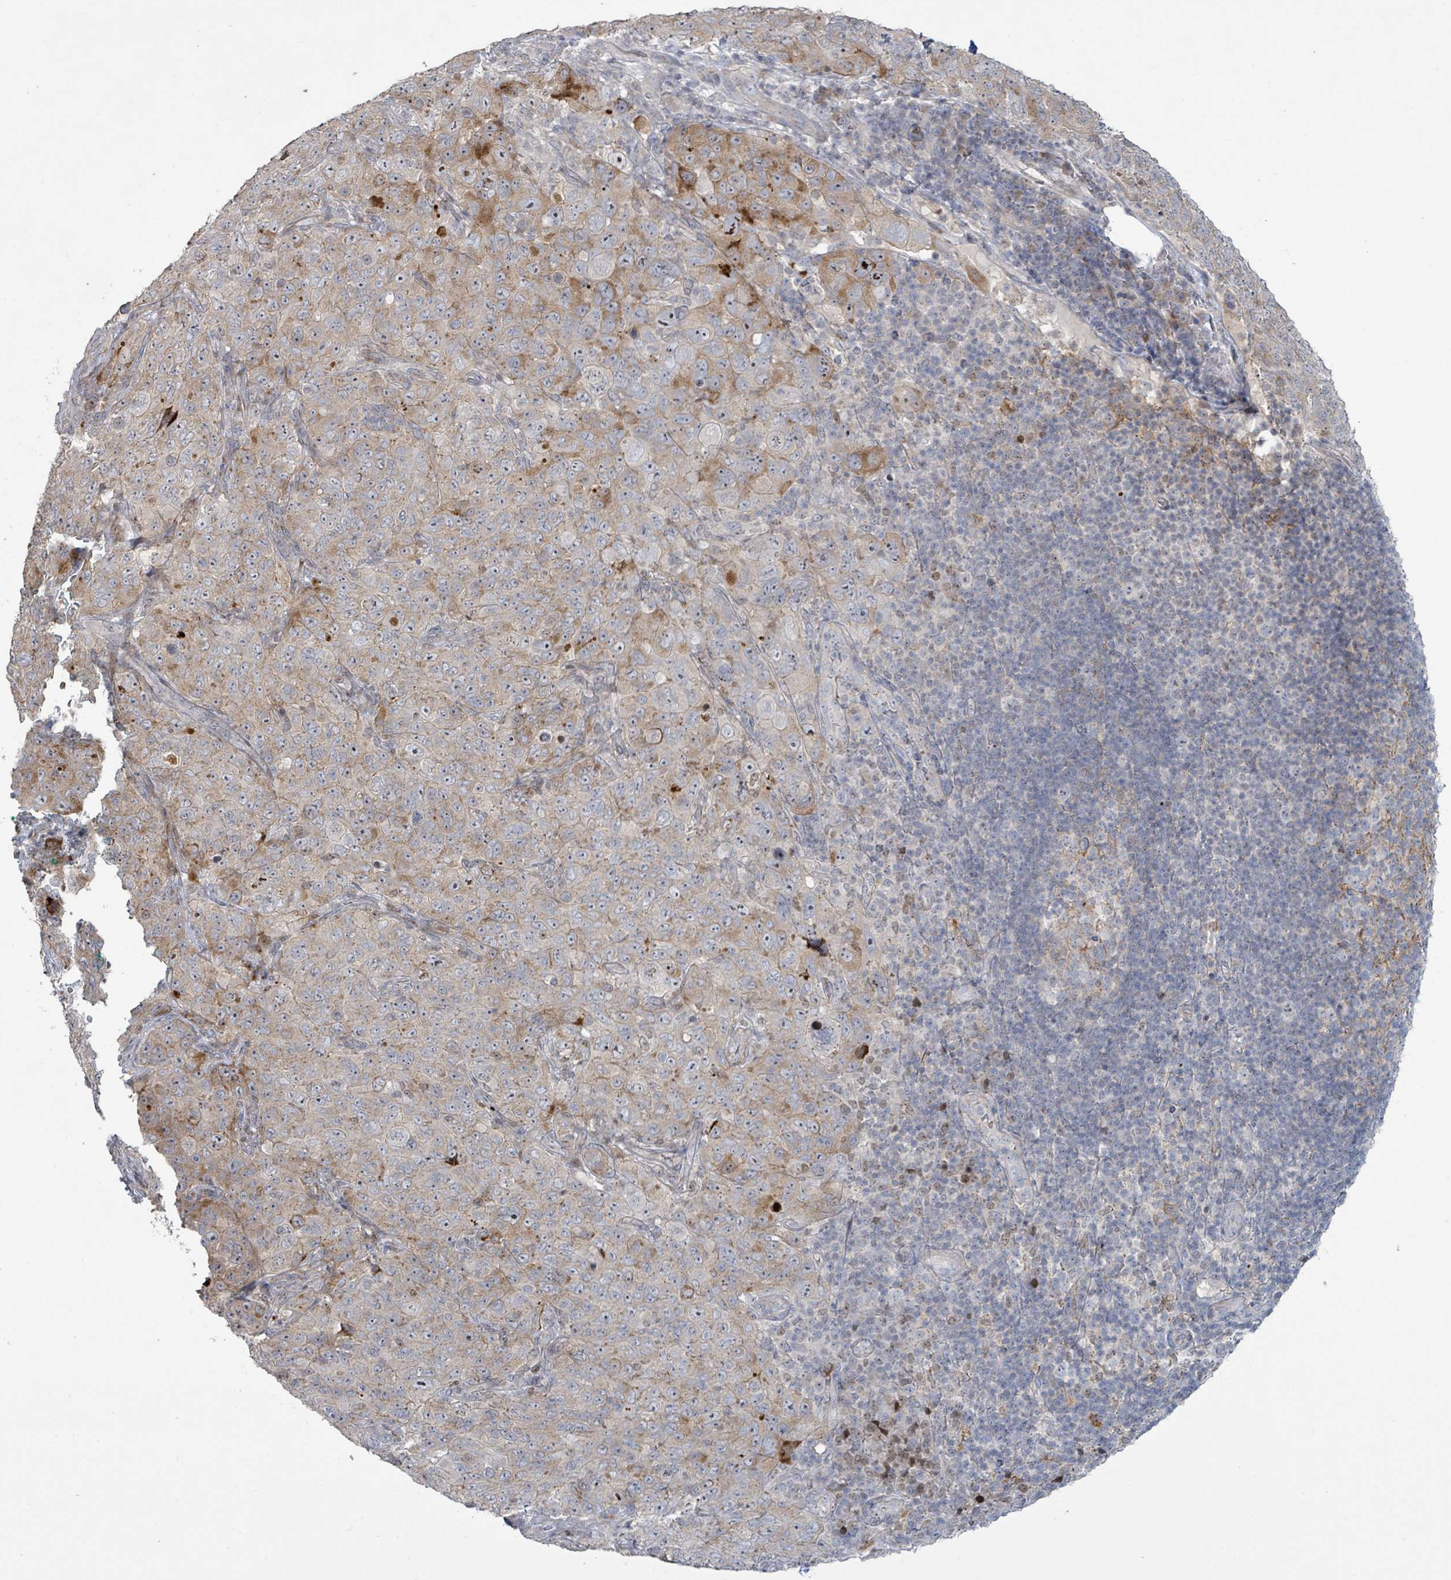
{"staining": {"intensity": "moderate", "quantity": "<25%", "location": "cytoplasmic/membranous"}, "tissue": "pancreatic cancer", "cell_type": "Tumor cells", "image_type": "cancer", "snomed": [{"axis": "morphology", "description": "Adenocarcinoma, NOS"}, {"axis": "topography", "description": "Pancreas"}], "caption": "Protein analysis of adenocarcinoma (pancreatic) tissue reveals moderate cytoplasmic/membranous positivity in about <25% of tumor cells.", "gene": "LILRA4", "patient": {"sex": "male", "age": 68}}